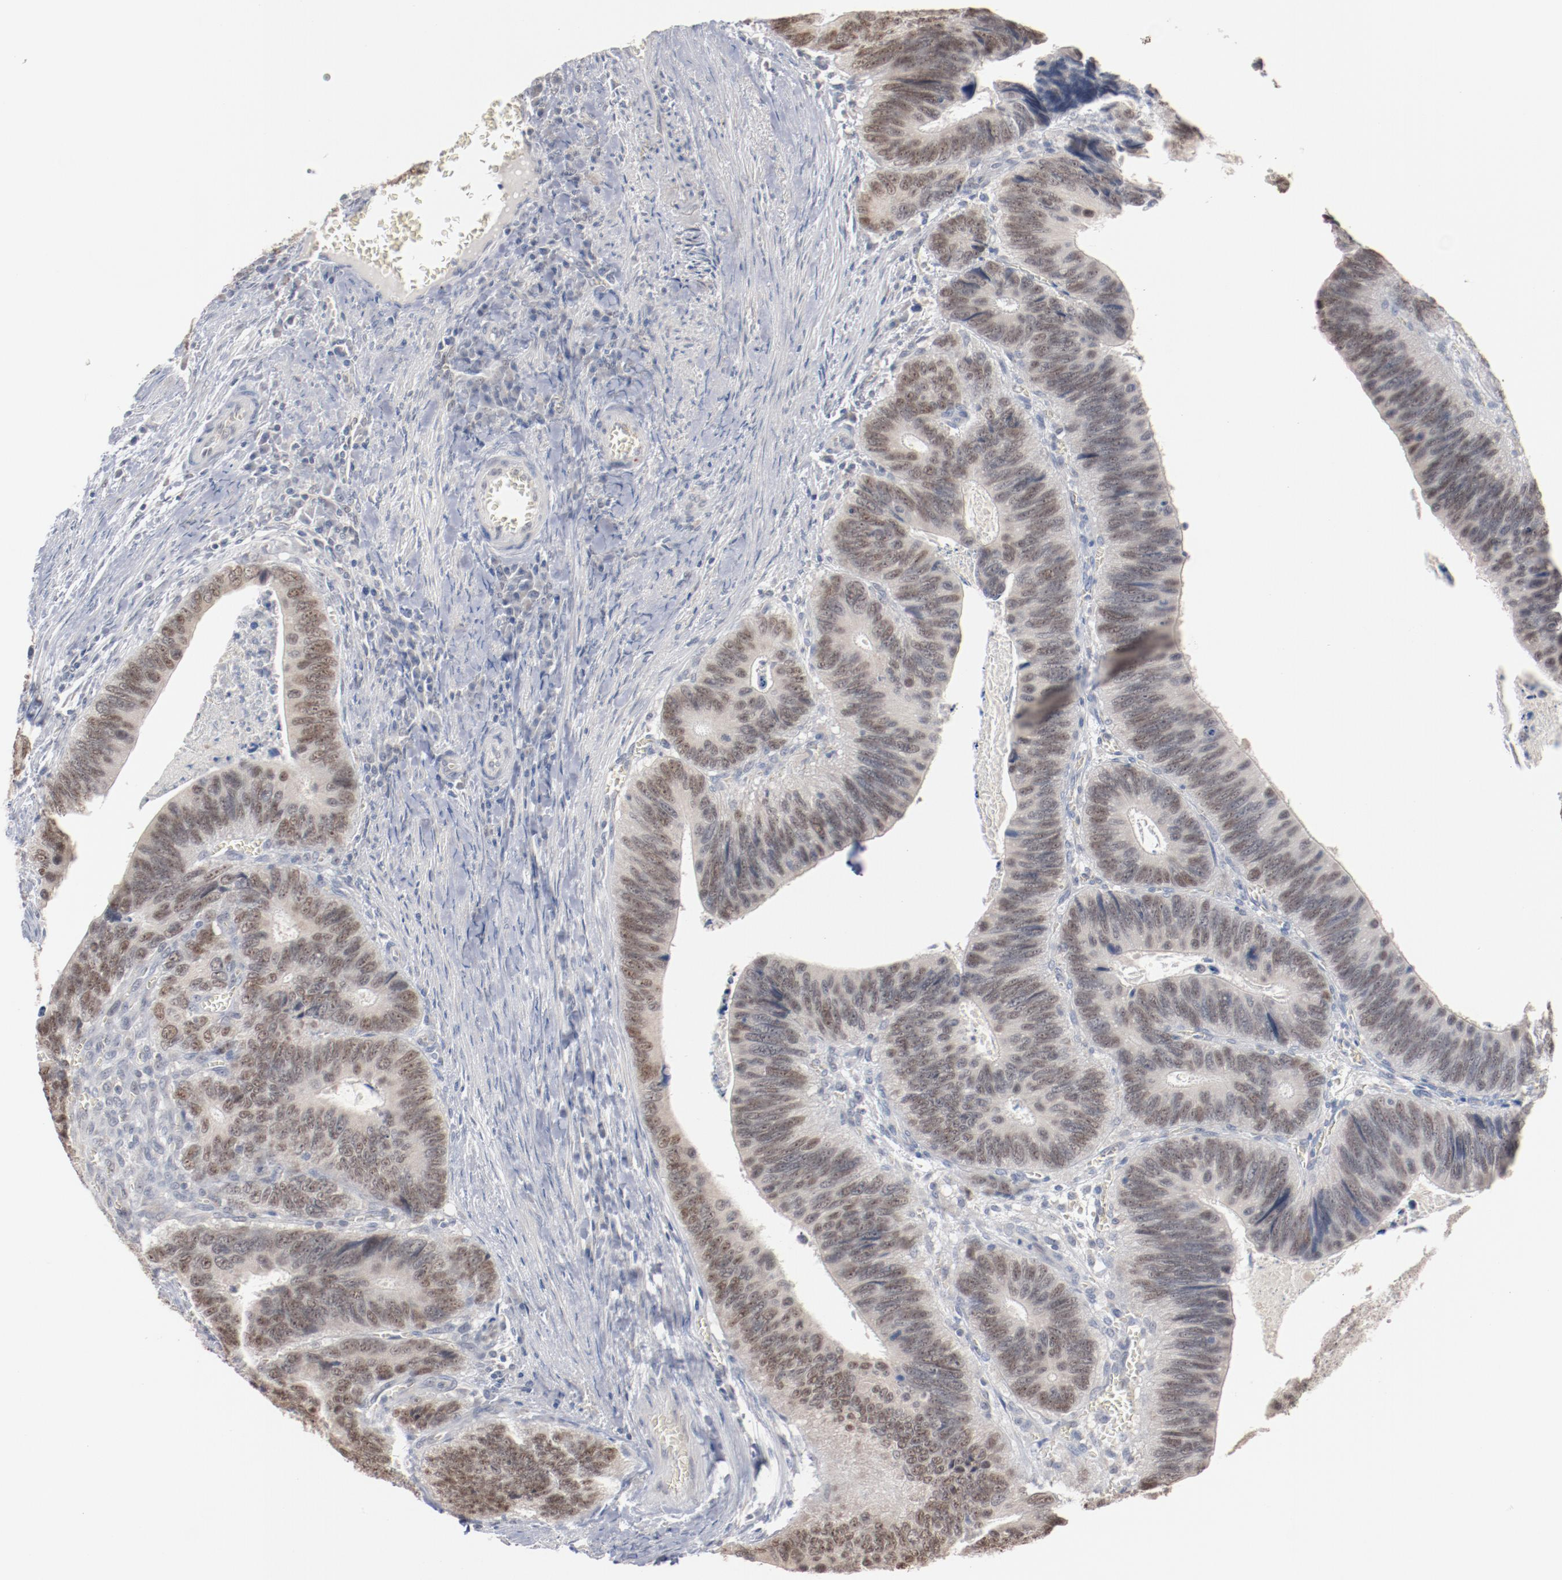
{"staining": {"intensity": "weak", "quantity": "25%-75%", "location": "nuclear"}, "tissue": "colorectal cancer", "cell_type": "Tumor cells", "image_type": "cancer", "snomed": [{"axis": "morphology", "description": "Adenocarcinoma, NOS"}, {"axis": "topography", "description": "Colon"}], "caption": "IHC photomicrograph of neoplastic tissue: human adenocarcinoma (colorectal) stained using IHC exhibits low levels of weak protein expression localized specifically in the nuclear of tumor cells, appearing as a nuclear brown color.", "gene": "ERICH1", "patient": {"sex": "male", "age": 72}}